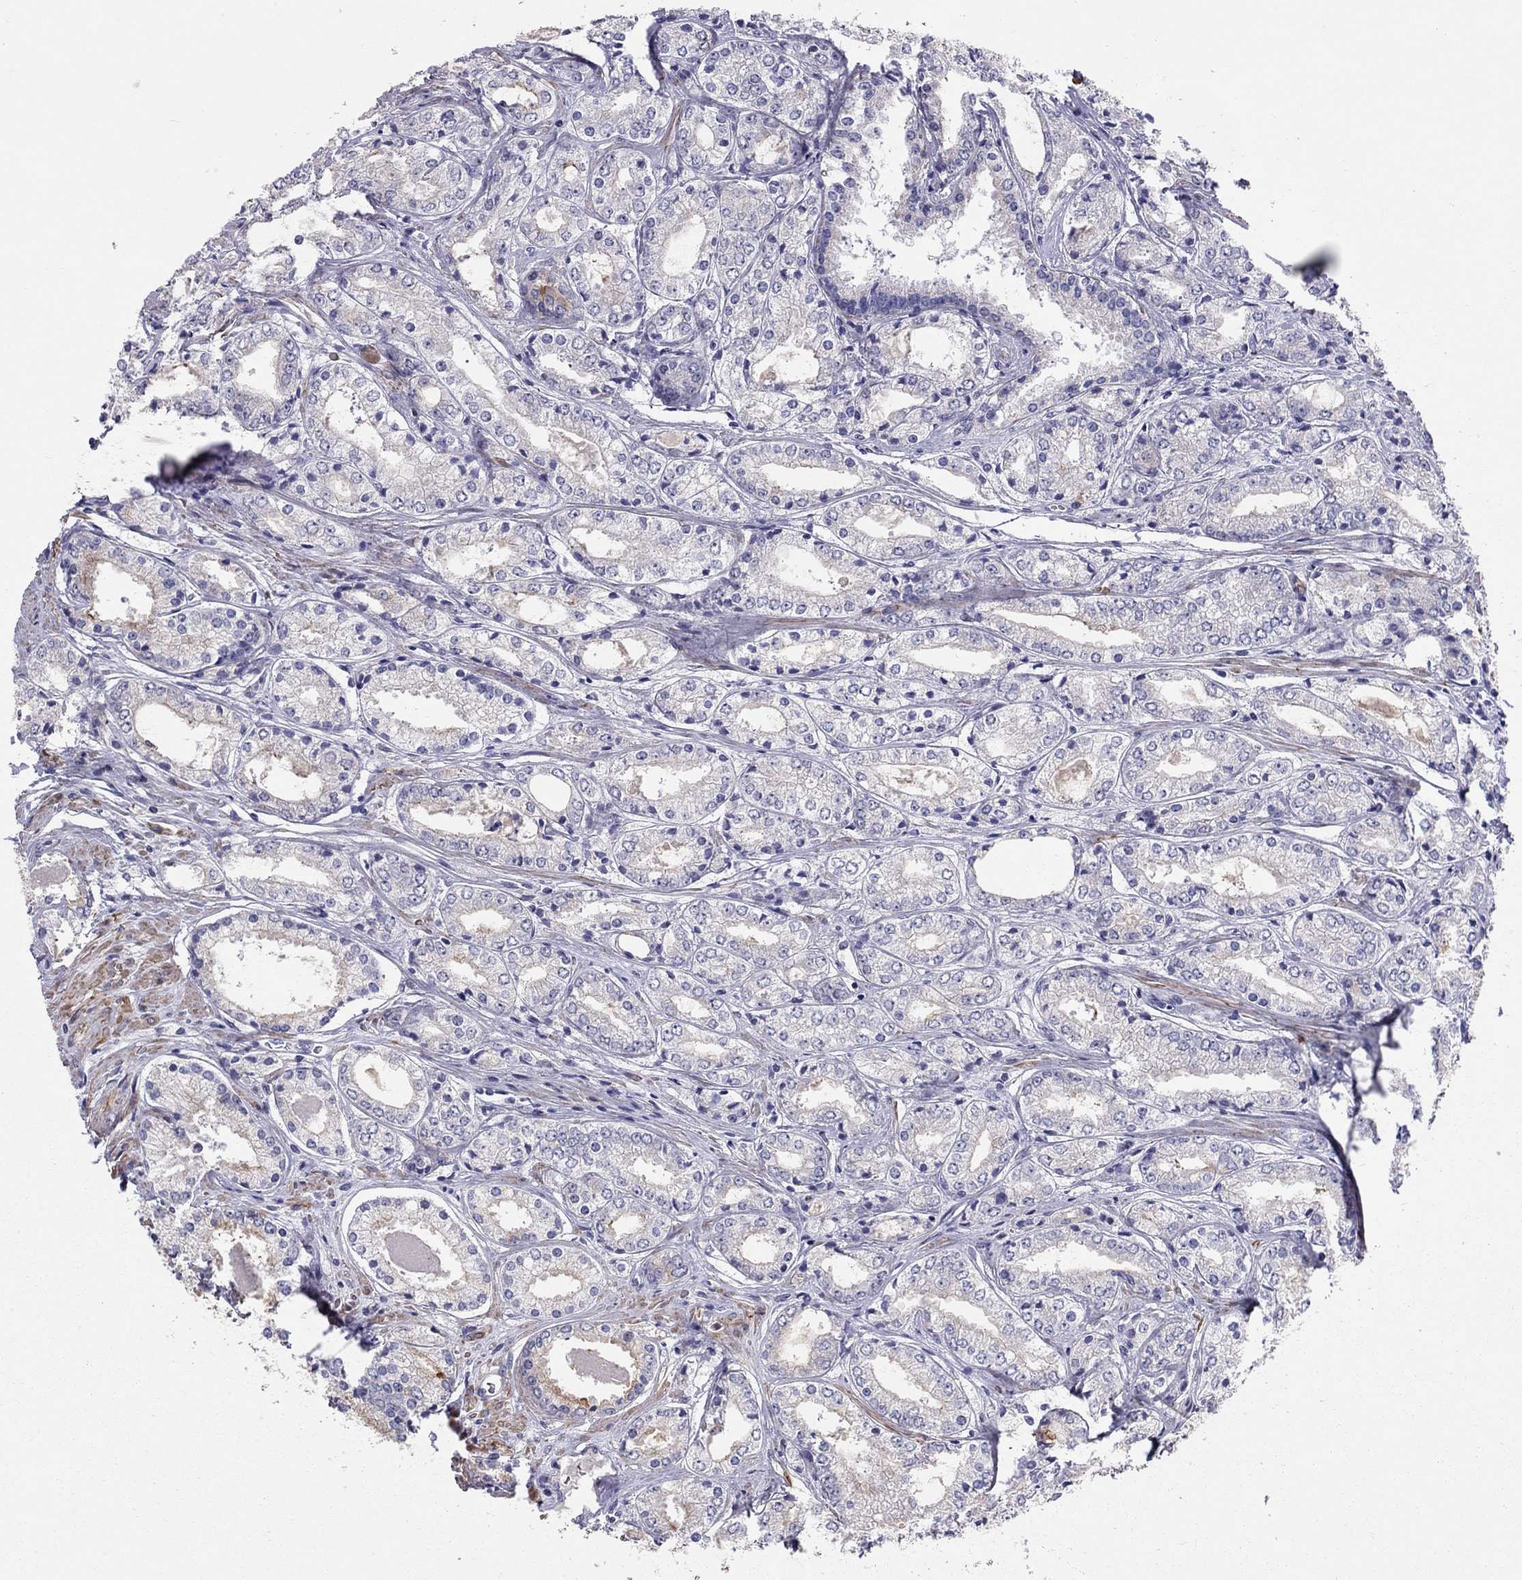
{"staining": {"intensity": "negative", "quantity": "none", "location": "none"}, "tissue": "prostate cancer", "cell_type": "Tumor cells", "image_type": "cancer", "snomed": [{"axis": "morphology", "description": "Adenocarcinoma, NOS"}, {"axis": "topography", "description": "Prostate"}], "caption": "Immunohistochemistry (IHC) of prostate adenocarcinoma shows no positivity in tumor cells.", "gene": "SYTL2", "patient": {"sex": "male", "age": 72}}